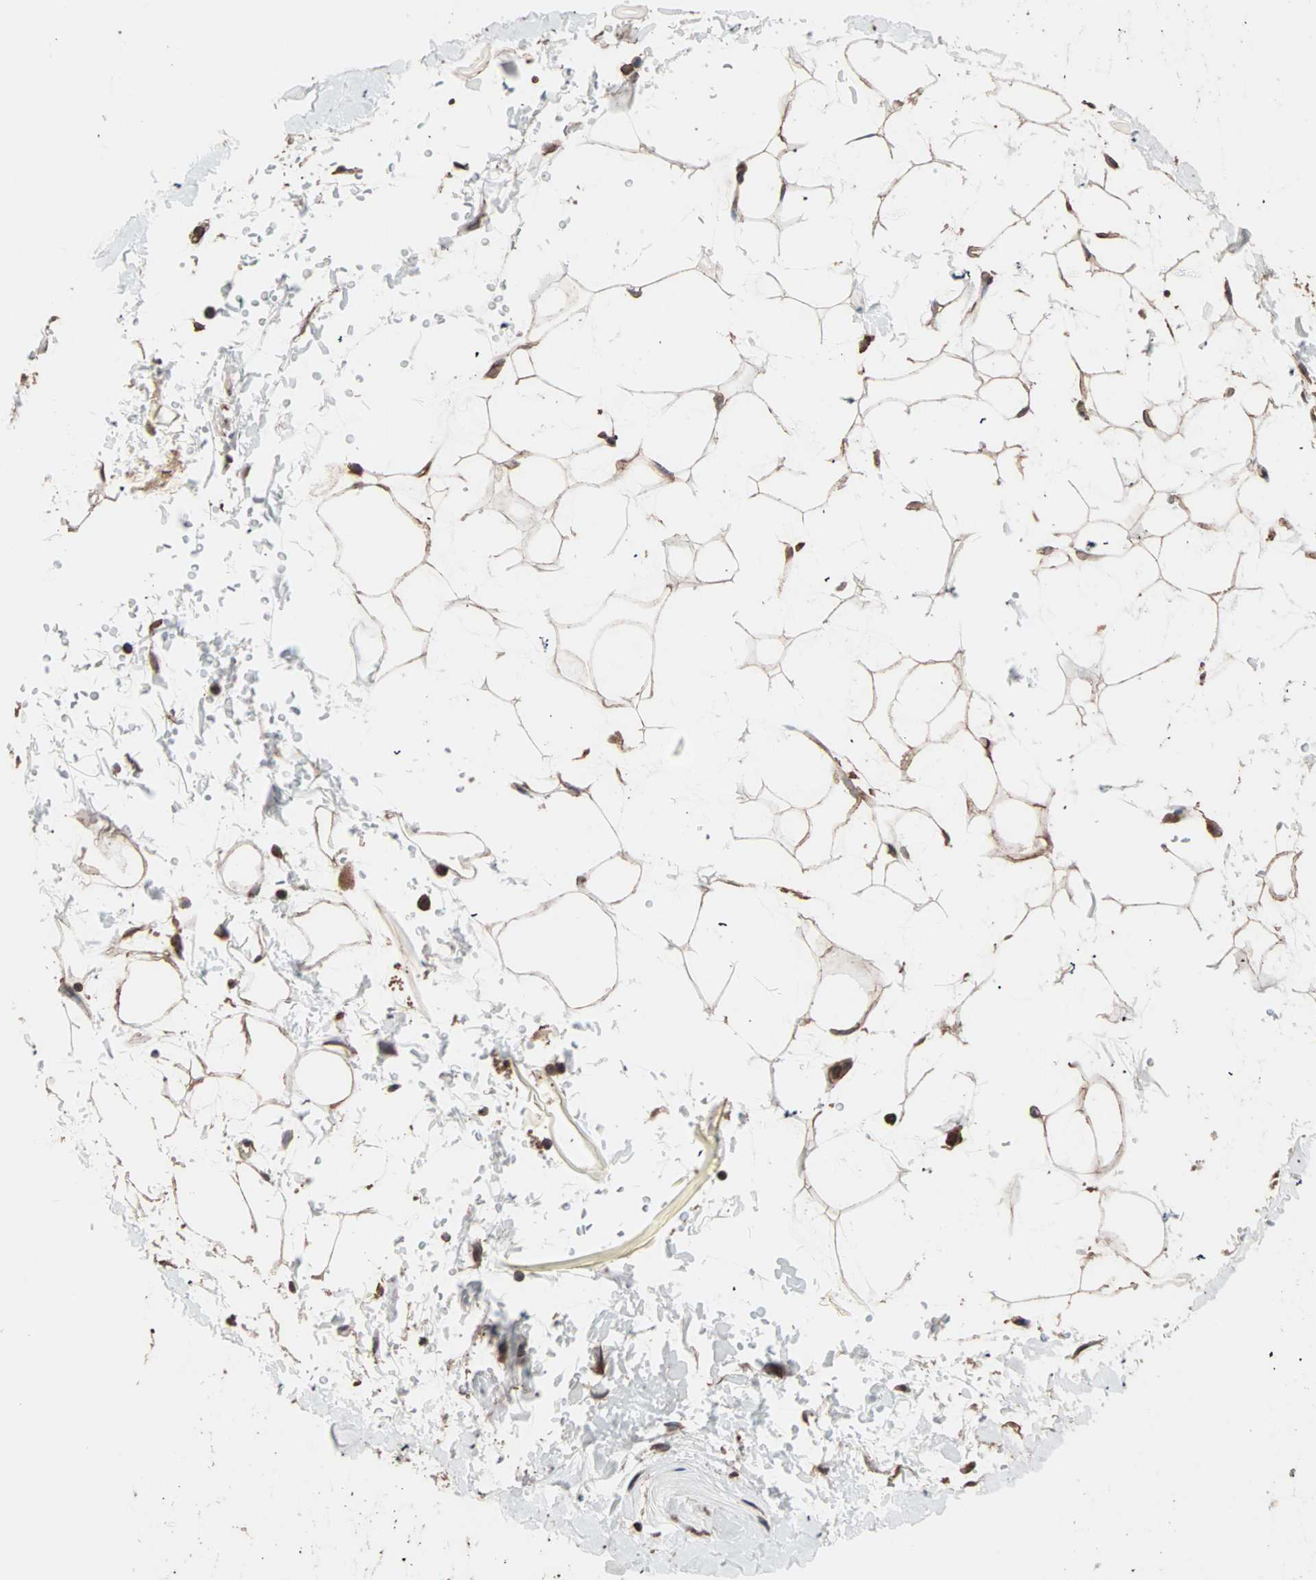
{"staining": {"intensity": "moderate", "quantity": ">75%", "location": "cytoplasmic/membranous"}, "tissue": "adipose tissue", "cell_type": "Adipocytes", "image_type": "normal", "snomed": [{"axis": "morphology", "description": "Normal tissue, NOS"}, {"axis": "topography", "description": "Soft tissue"}], "caption": "A high-resolution micrograph shows immunohistochemistry staining of benign adipose tissue, which exhibits moderate cytoplasmic/membranous positivity in approximately >75% of adipocytes.", "gene": "MRPL2", "patient": {"sex": "male", "age": 72}}